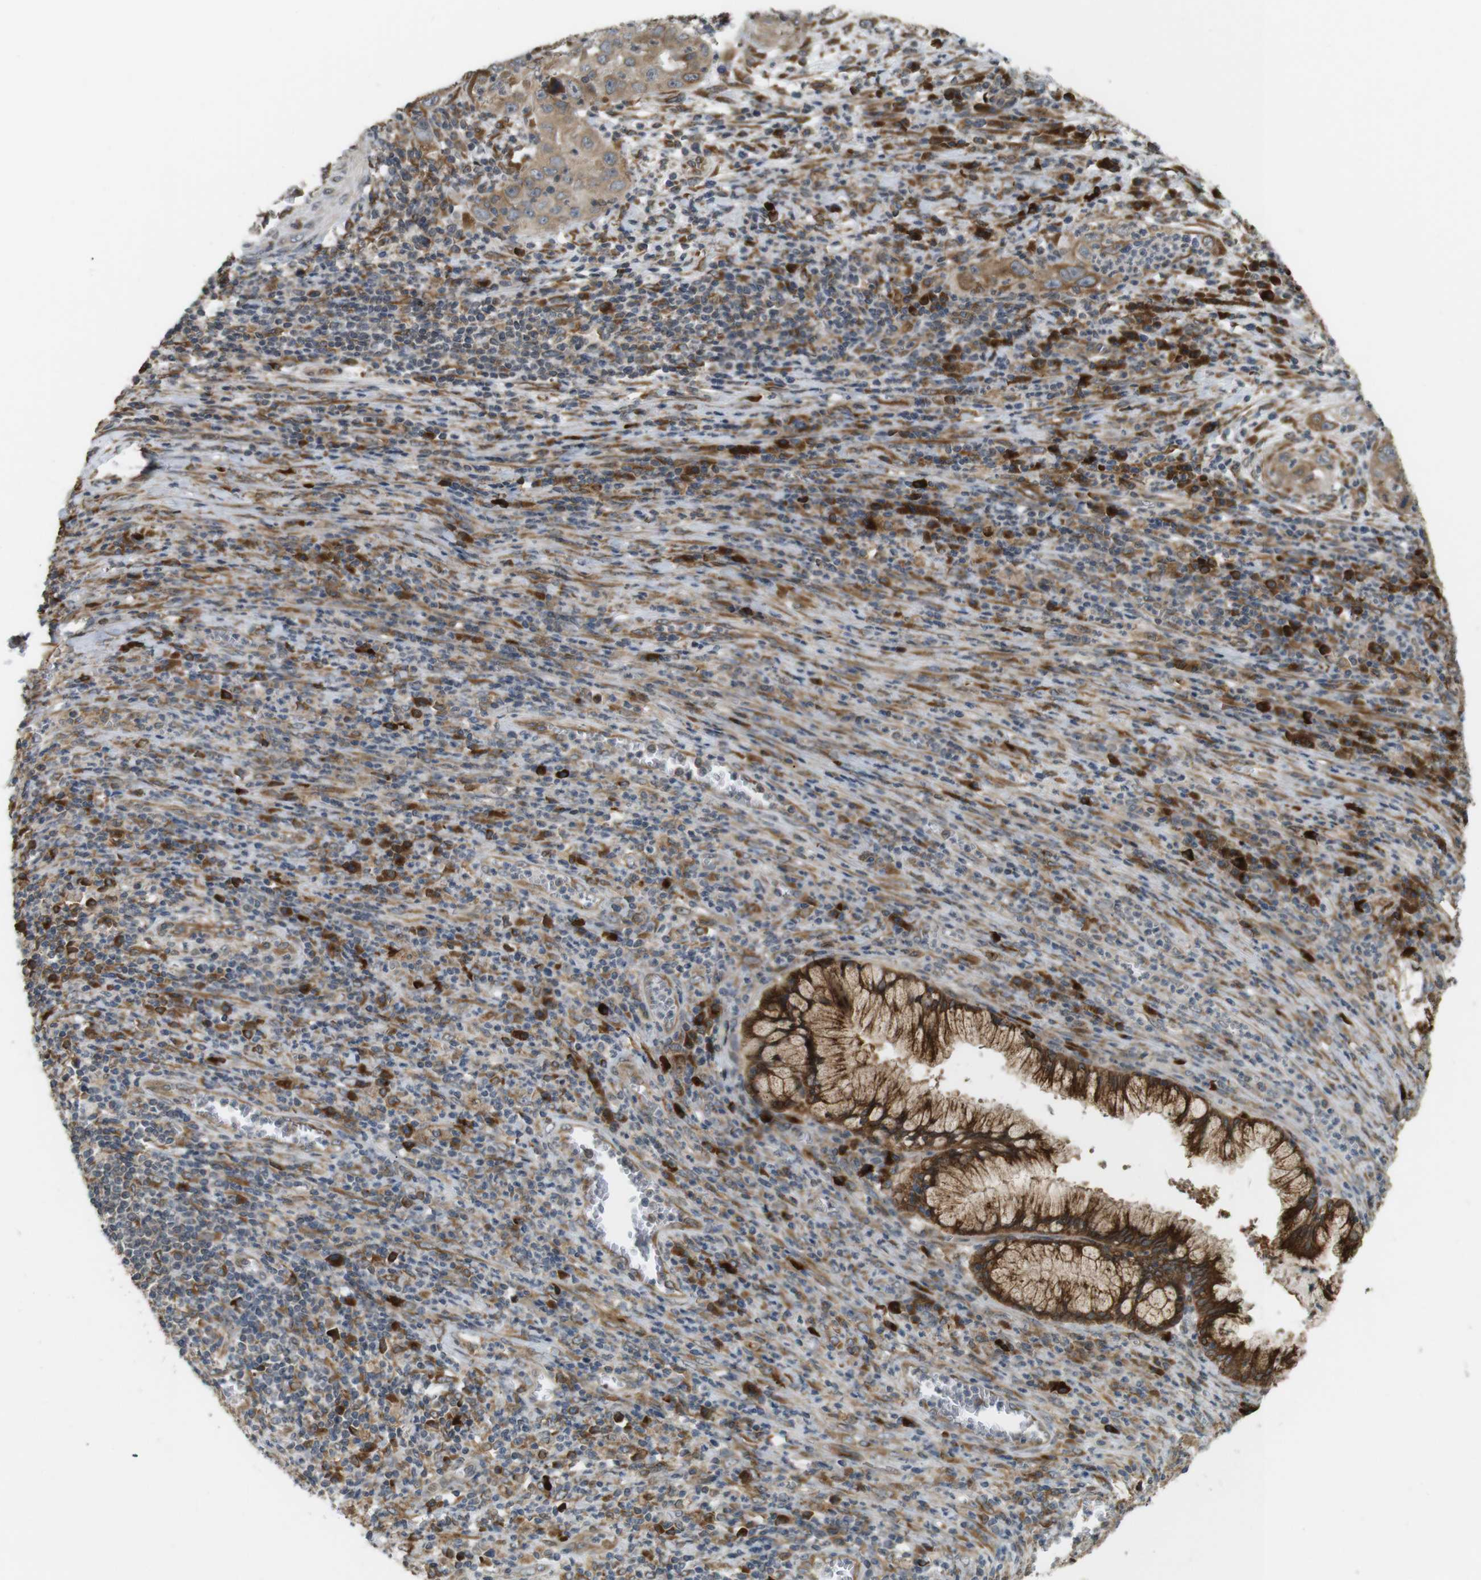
{"staining": {"intensity": "moderate", "quantity": ">75%", "location": "cytoplasmic/membranous"}, "tissue": "cervical cancer", "cell_type": "Tumor cells", "image_type": "cancer", "snomed": [{"axis": "morphology", "description": "Squamous cell carcinoma, NOS"}, {"axis": "topography", "description": "Cervix"}], "caption": "Human cervical cancer (squamous cell carcinoma) stained with a protein marker shows moderate staining in tumor cells.", "gene": "TMED4", "patient": {"sex": "female", "age": 32}}